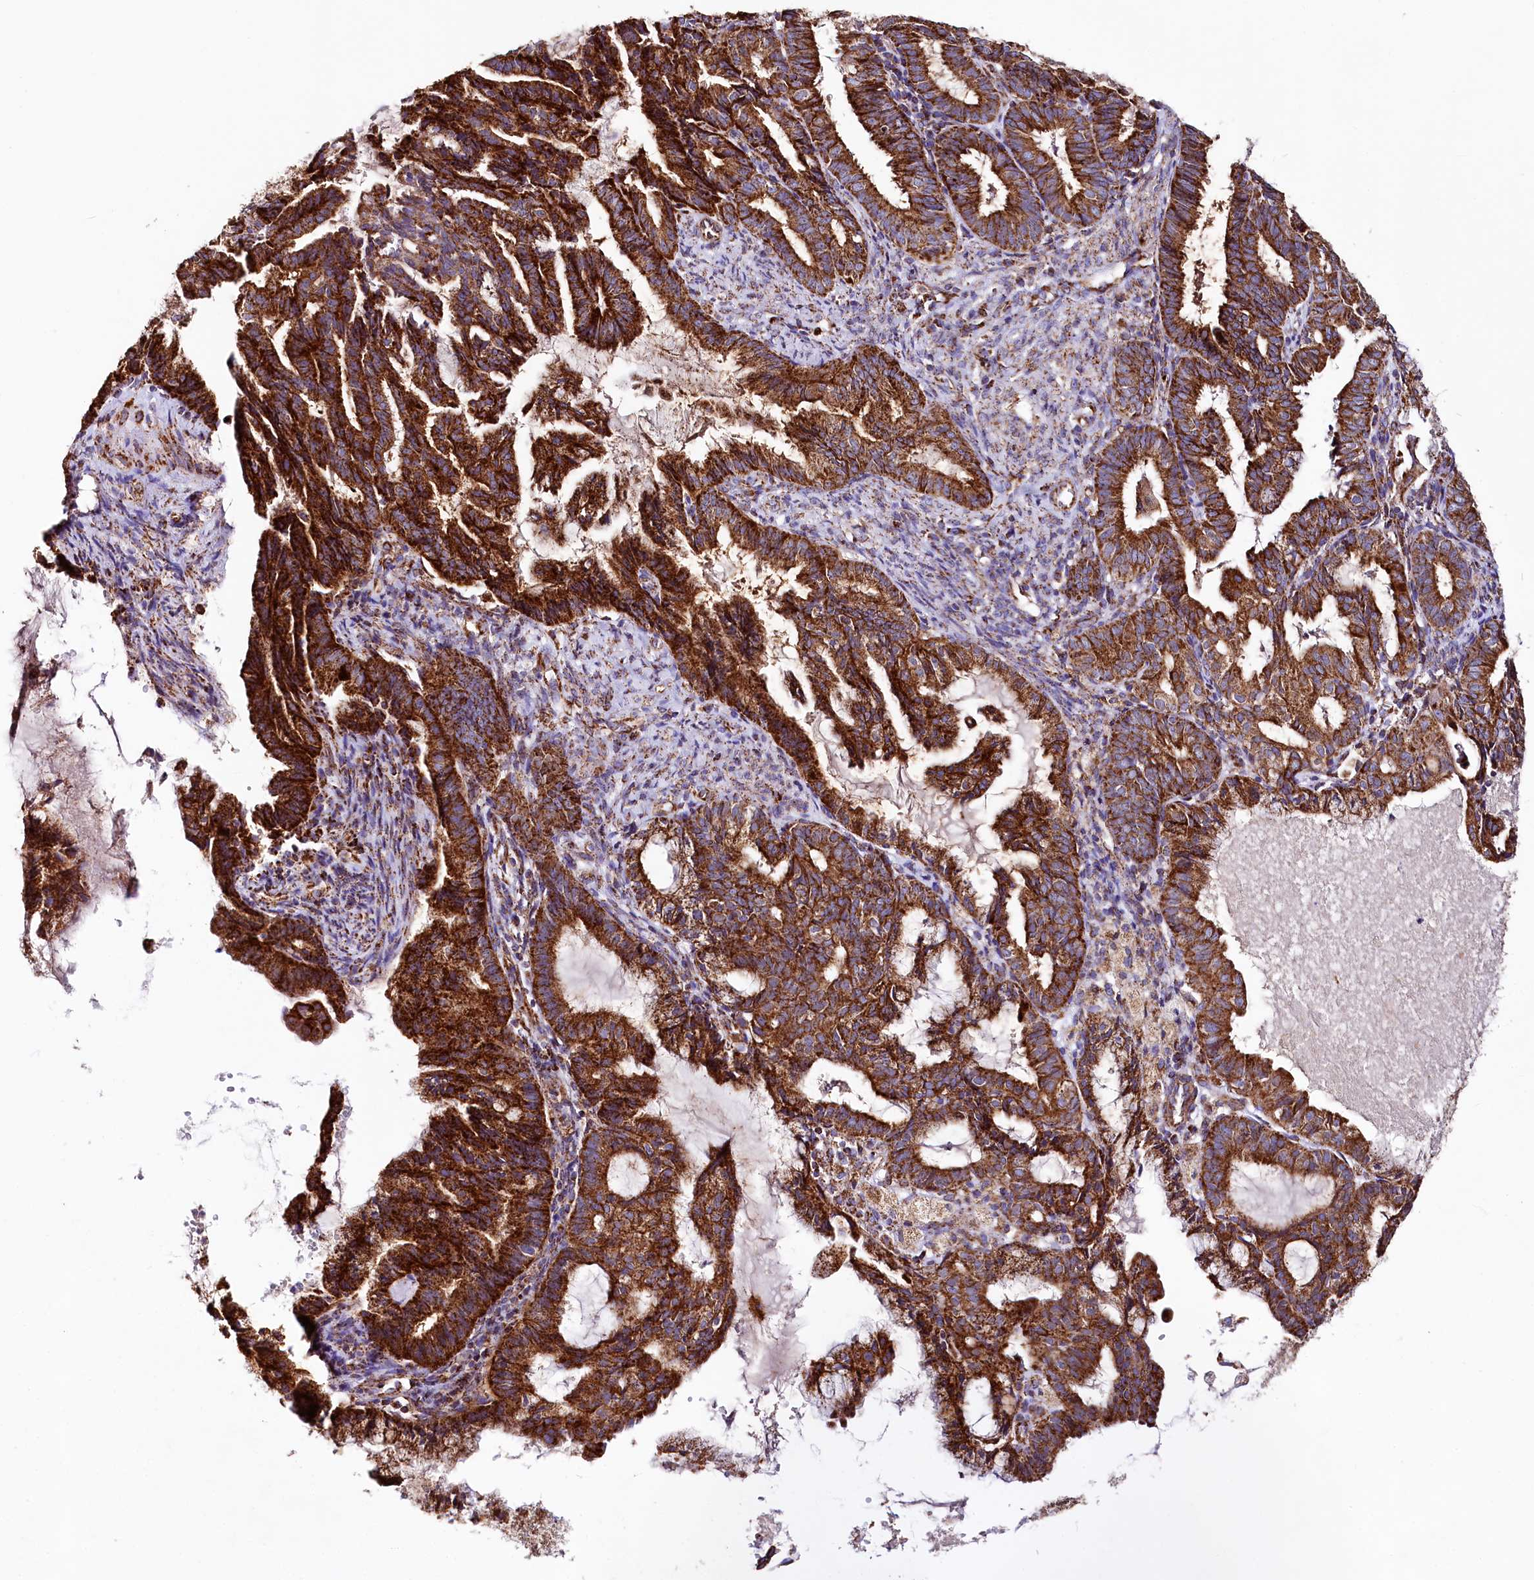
{"staining": {"intensity": "strong", "quantity": ">75%", "location": "cytoplasmic/membranous"}, "tissue": "endometrial cancer", "cell_type": "Tumor cells", "image_type": "cancer", "snomed": [{"axis": "morphology", "description": "Adenocarcinoma, NOS"}, {"axis": "topography", "description": "Endometrium"}], "caption": "Immunohistochemical staining of human endometrial cancer (adenocarcinoma) reveals high levels of strong cytoplasmic/membranous protein expression in approximately >75% of tumor cells.", "gene": "APLP2", "patient": {"sex": "female", "age": 86}}